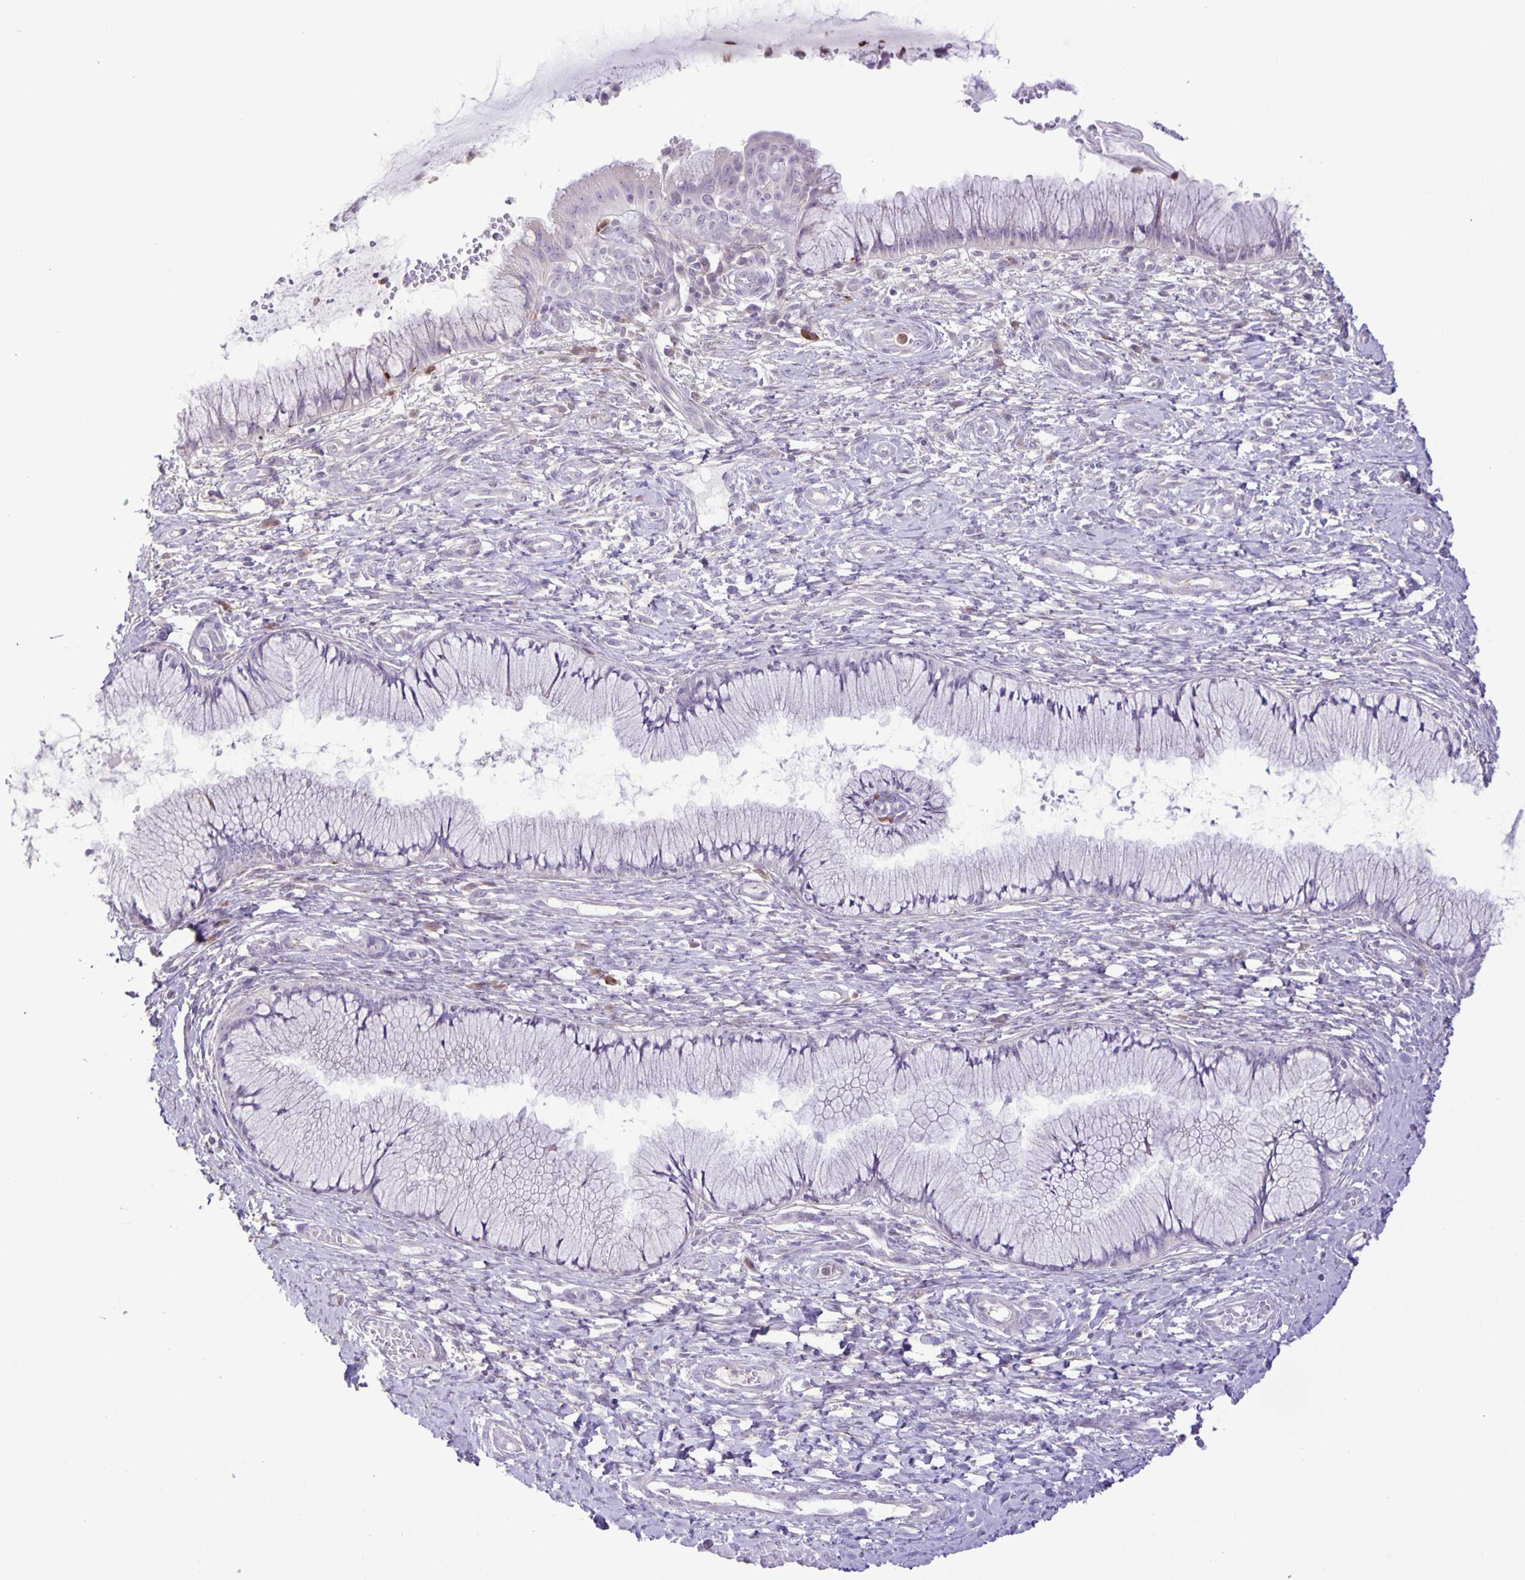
{"staining": {"intensity": "negative", "quantity": "none", "location": "none"}, "tissue": "cervix", "cell_type": "Glandular cells", "image_type": "normal", "snomed": [{"axis": "morphology", "description": "Normal tissue, NOS"}, {"axis": "topography", "description": "Cervix"}], "caption": "Glandular cells are negative for protein expression in unremarkable human cervix.", "gene": "ADCK1", "patient": {"sex": "female", "age": 37}}